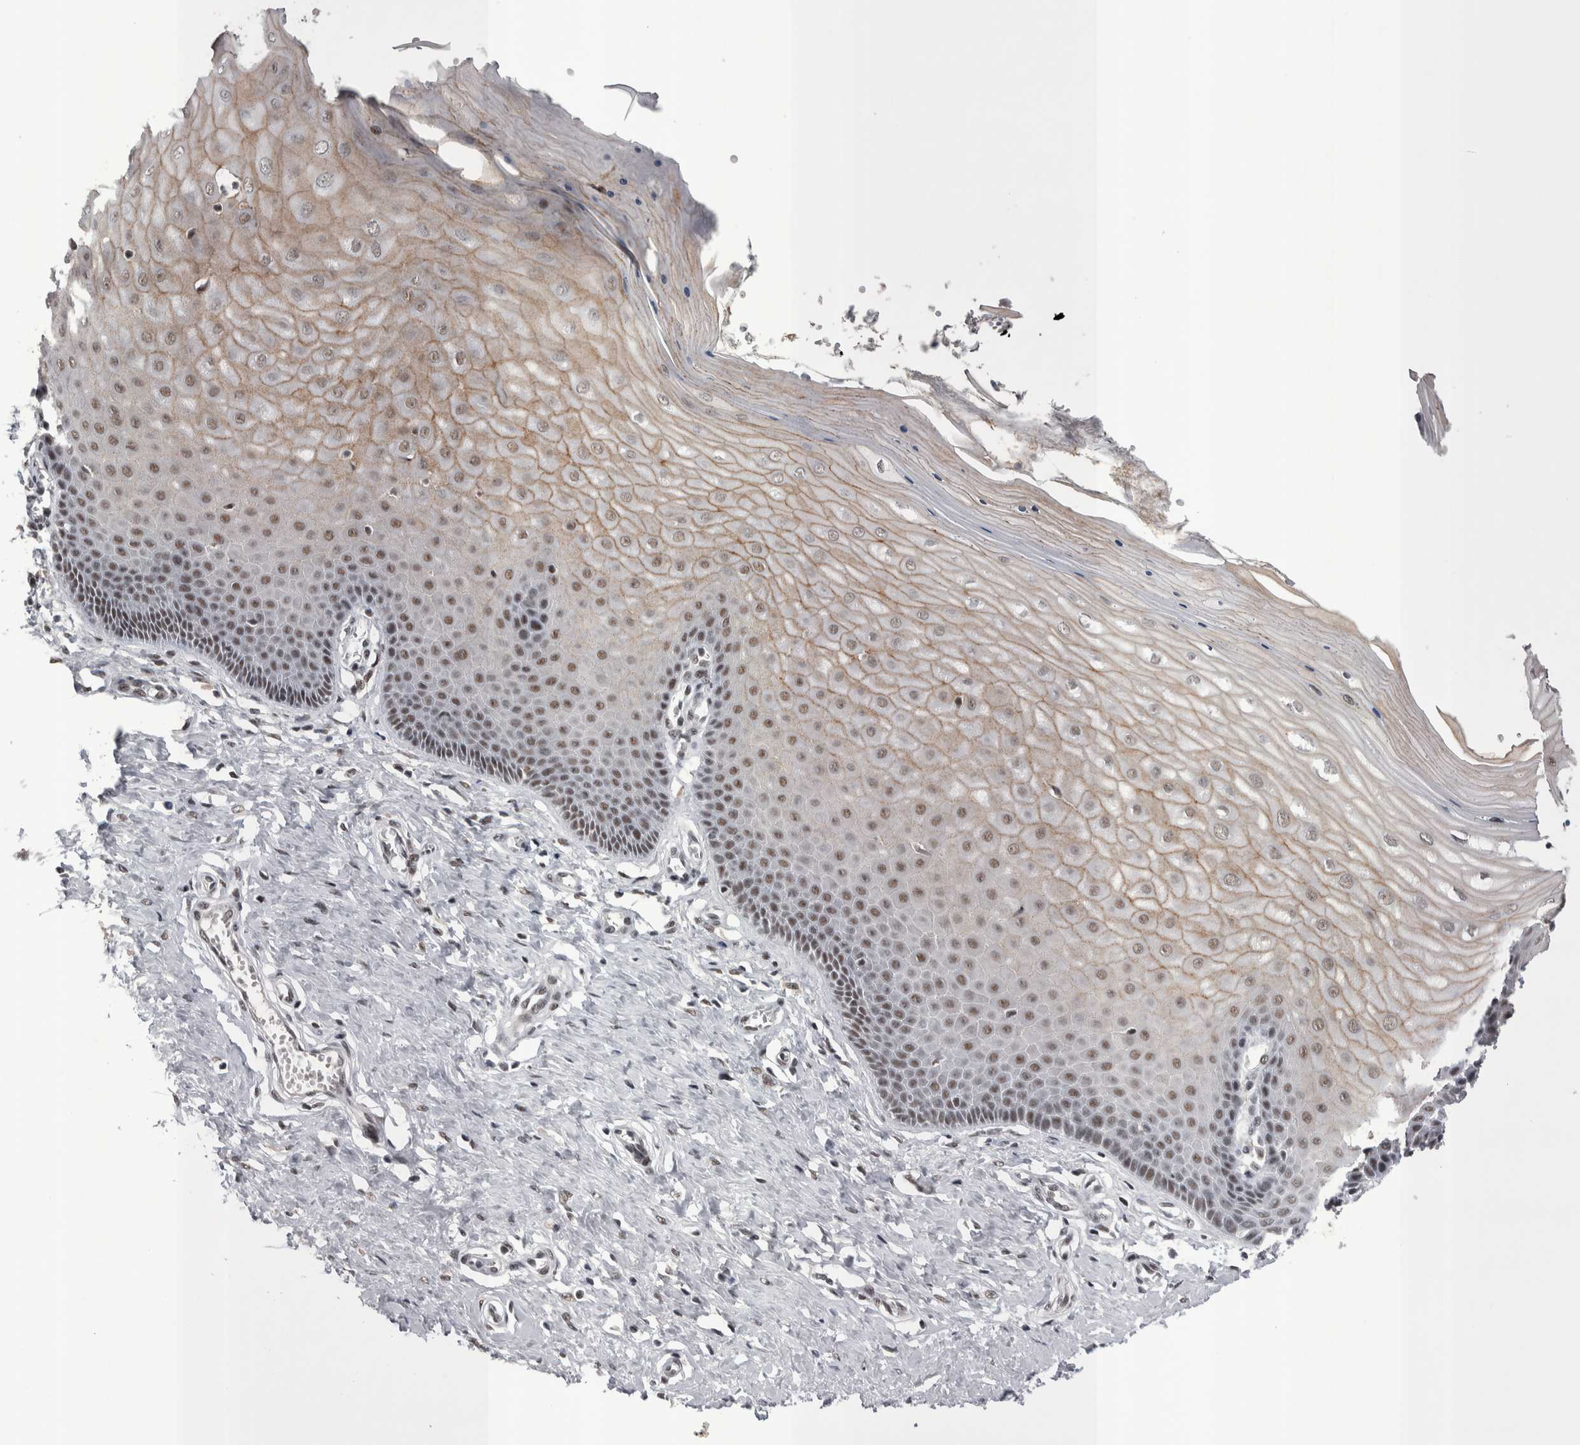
{"staining": {"intensity": "weak", "quantity": "25%-75%", "location": "nuclear"}, "tissue": "cervix", "cell_type": "Glandular cells", "image_type": "normal", "snomed": [{"axis": "morphology", "description": "Normal tissue, NOS"}, {"axis": "topography", "description": "Cervix"}], "caption": "Protein positivity by IHC reveals weak nuclear expression in about 25%-75% of glandular cells in benign cervix. Using DAB (brown) and hematoxylin (blue) stains, captured at high magnification using brightfield microscopy.", "gene": "DMTF1", "patient": {"sex": "female", "age": 55}}